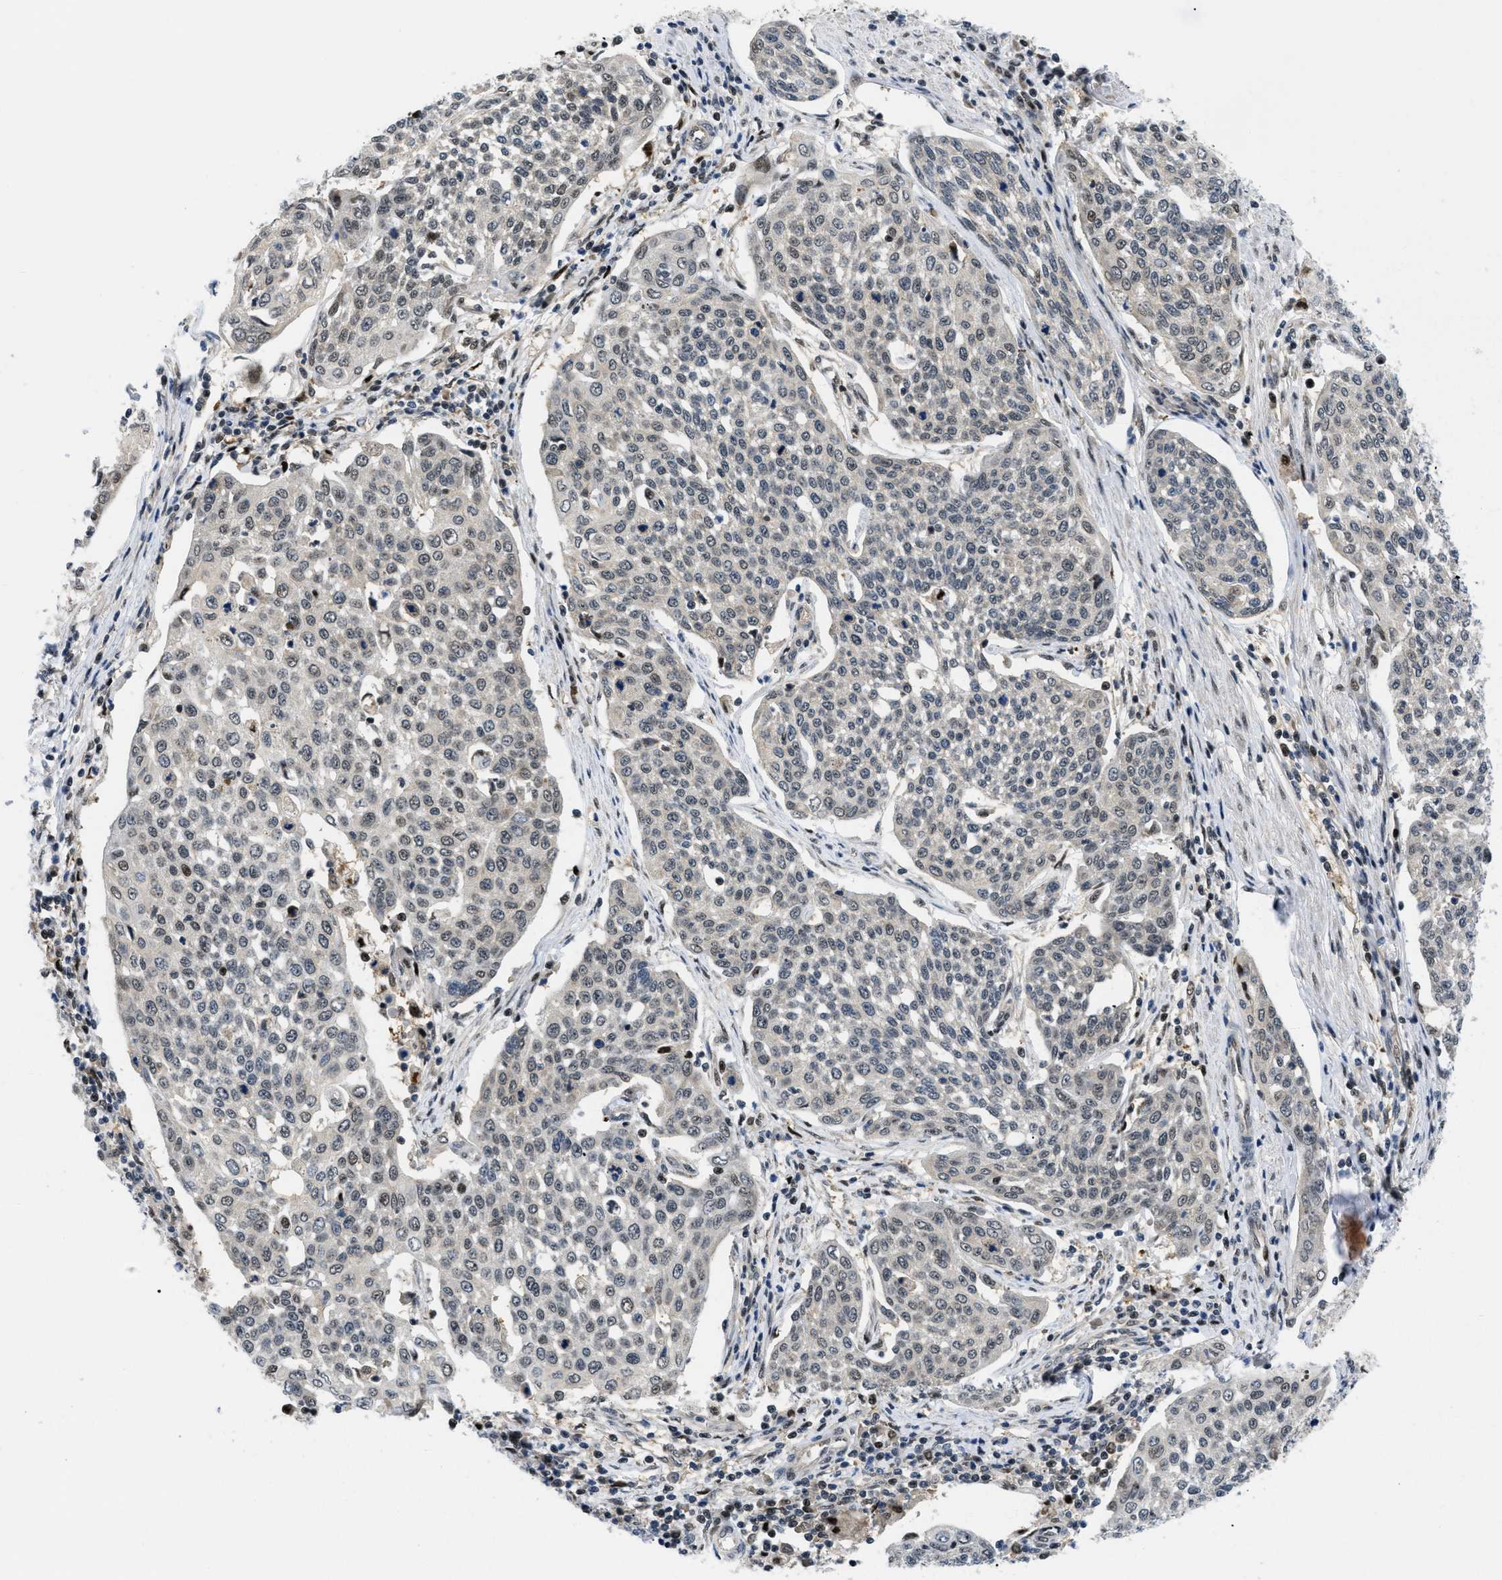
{"staining": {"intensity": "weak", "quantity": "<25%", "location": "nuclear"}, "tissue": "cervical cancer", "cell_type": "Tumor cells", "image_type": "cancer", "snomed": [{"axis": "morphology", "description": "Squamous cell carcinoma, NOS"}, {"axis": "topography", "description": "Cervix"}], "caption": "Tumor cells are negative for brown protein staining in cervical cancer (squamous cell carcinoma).", "gene": "SLC29A2", "patient": {"sex": "female", "age": 34}}